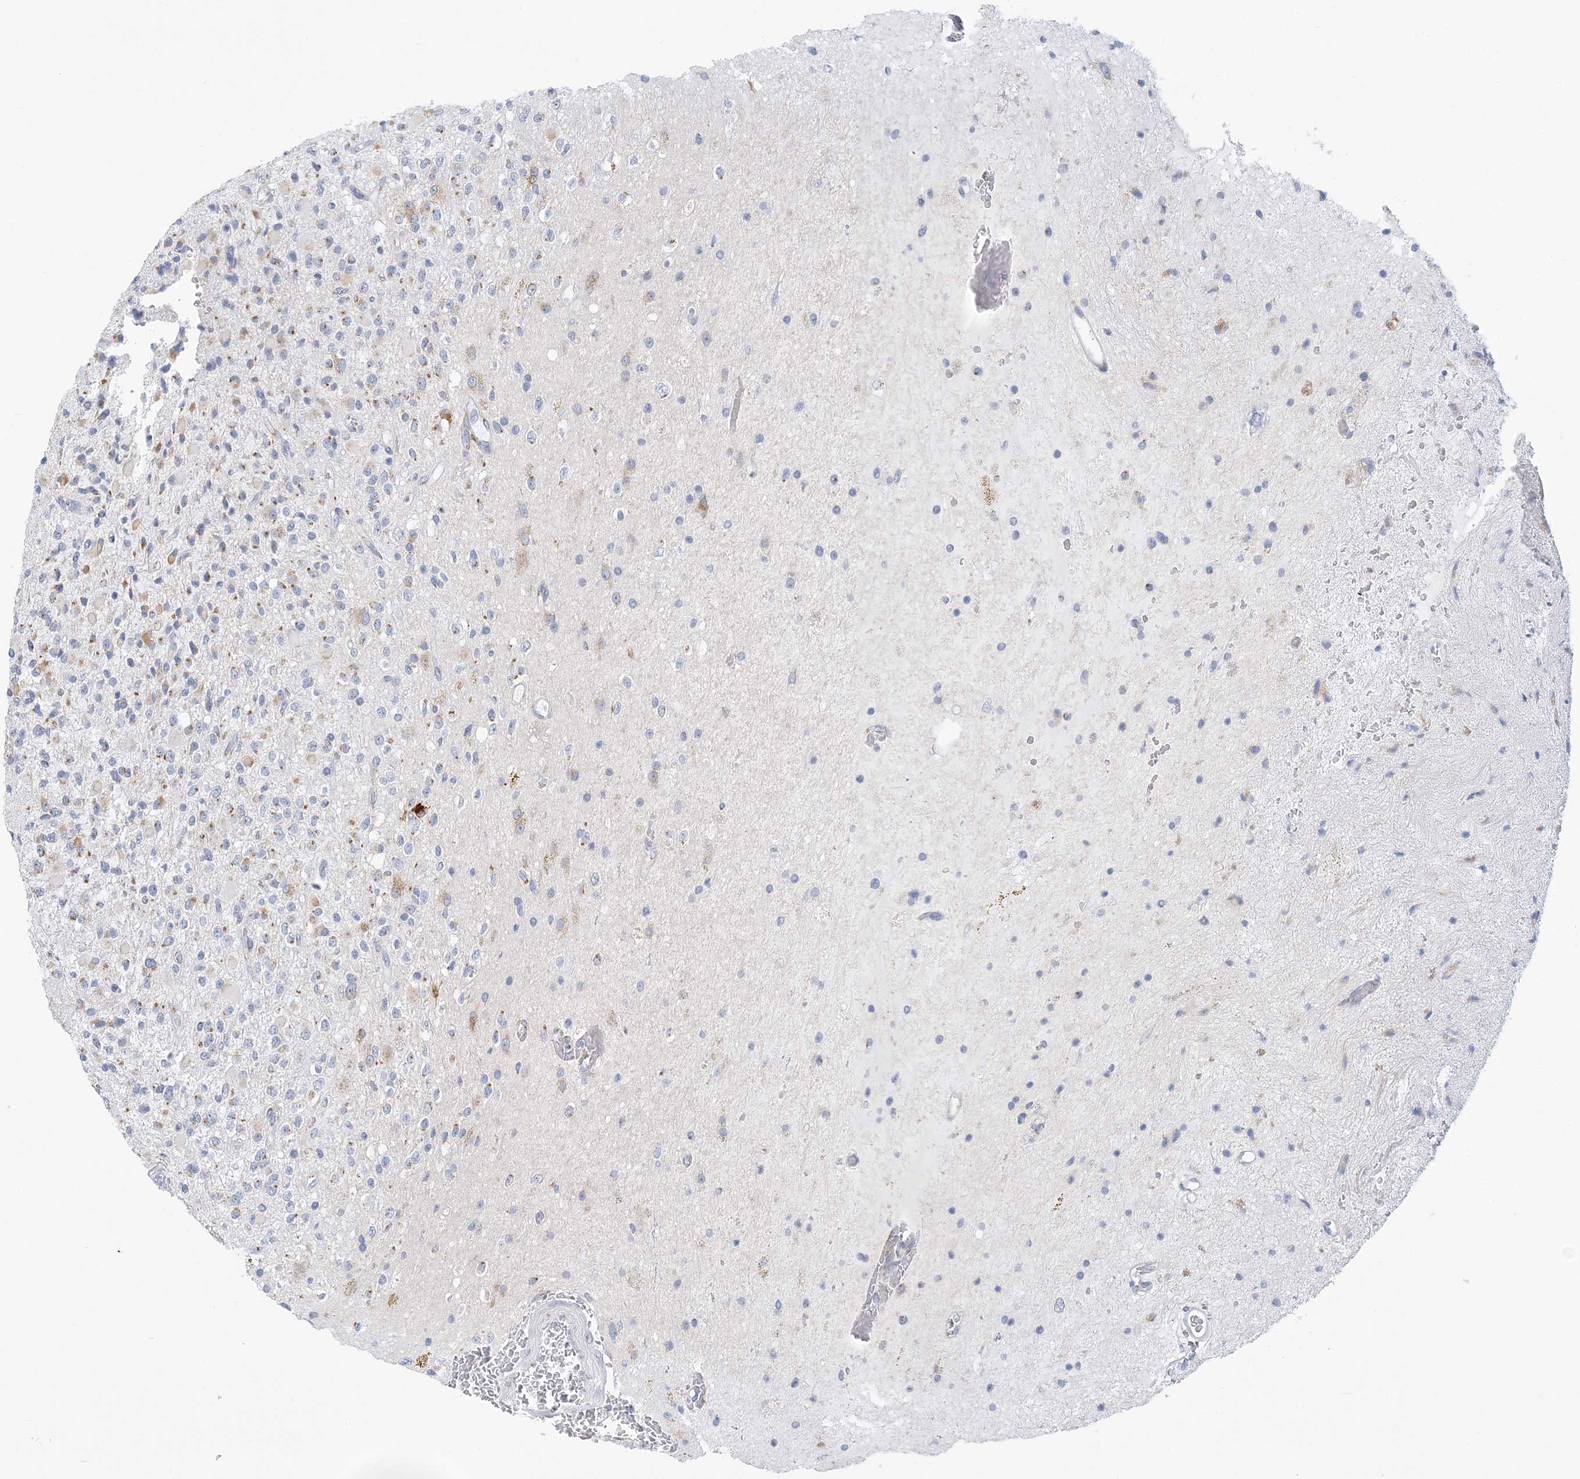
{"staining": {"intensity": "moderate", "quantity": "<25%", "location": "cytoplasmic/membranous"}, "tissue": "glioma", "cell_type": "Tumor cells", "image_type": "cancer", "snomed": [{"axis": "morphology", "description": "Glioma, malignant, High grade"}, {"axis": "topography", "description": "Brain"}], "caption": "The photomicrograph shows immunohistochemical staining of glioma. There is moderate cytoplasmic/membranous staining is appreciated in approximately <25% of tumor cells.", "gene": "PLEKHG4B", "patient": {"sex": "male", "age": 34}}